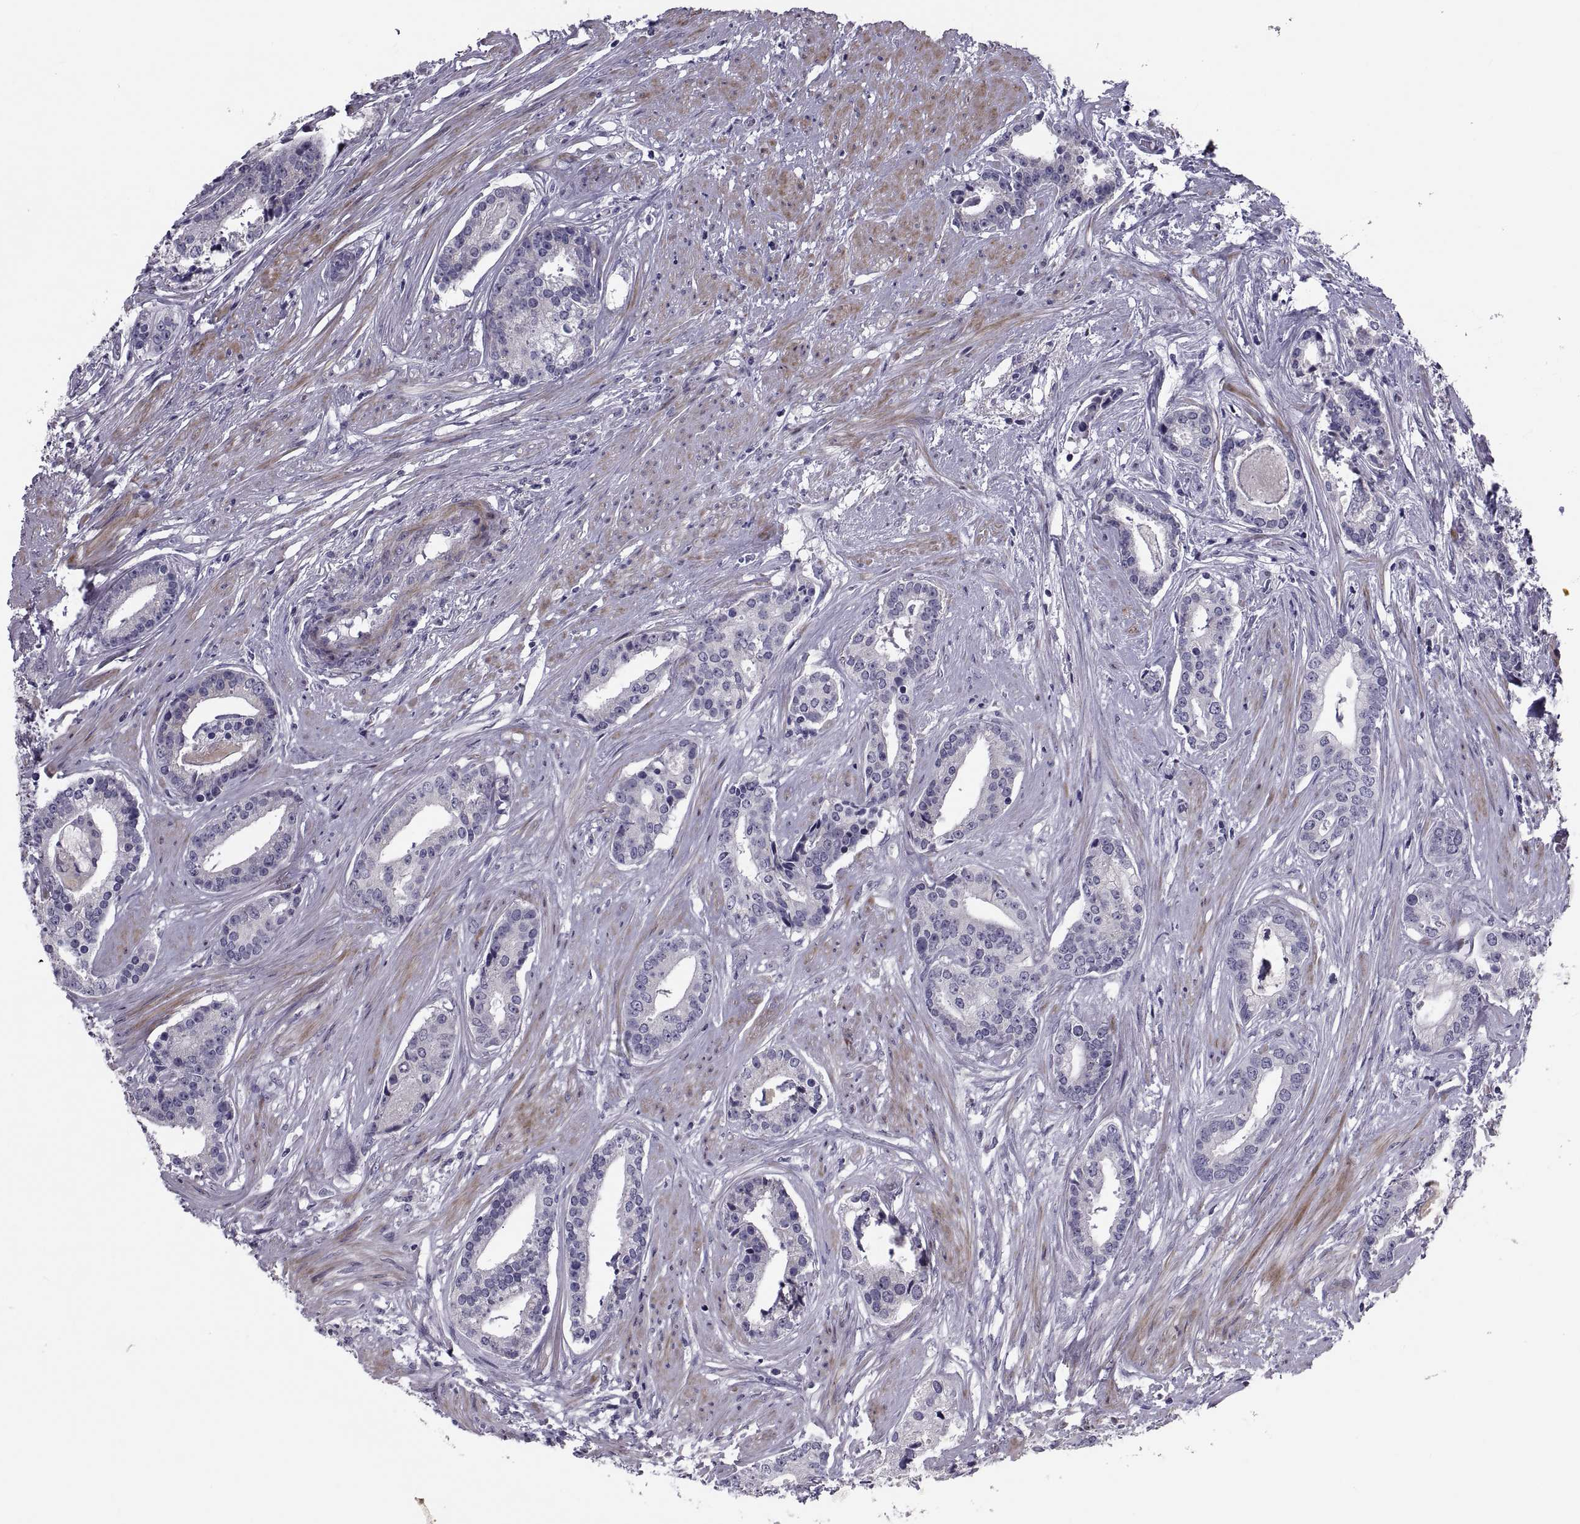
{"staining": {"intensity": "negative", "quantity": "none", "location": "none"}, "tissue": "prostate cancer", "cell_type": "Tumor cells", "image_type": "cancer", "snomed": [{"axis": "morphology", "description": "Adenocarcinoma, NOS"}, {"axis": "topography", "description": "Prostate and seminal vesicle, NOS"}, {"axis": "topography", "description": "Prostate"}], "caption": "DAB (3,3'-diaminobenzidine) immunohistochemical staining of human prostate cancer shows no significant expression in tumor cells. (IHC, brightfield microscopy, high magnification).", "gene": "PDZRN4", "patient": {"sex": "male", "age": 44}}